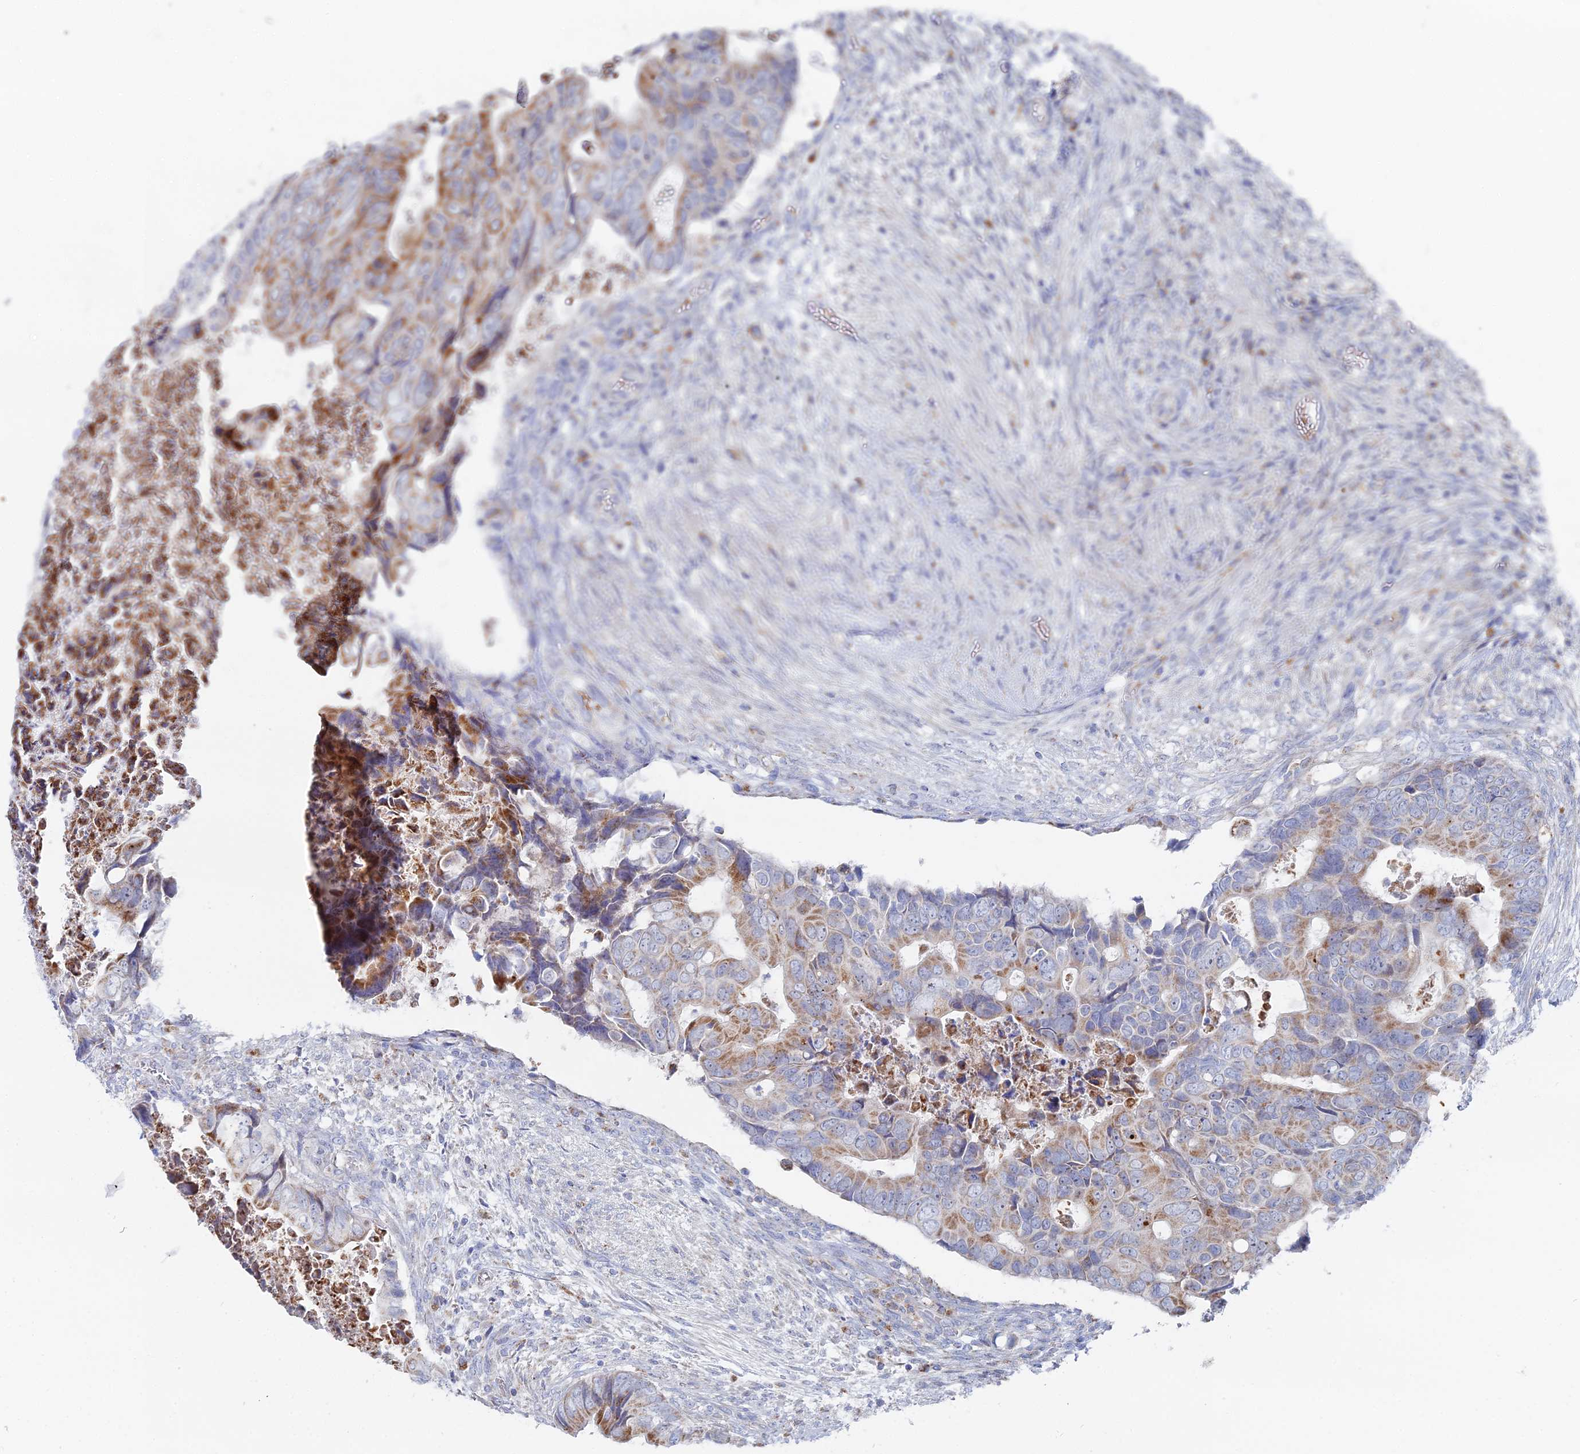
{"staining": {"intensity": "moderate", "quantity": ">75%", "location": "cytoplasmic/membranous"}, "tissue": "colorectal cancer", "cell_type": "Tumor cells", "image_type": "cancer", "snomed": [{"axis": "morphology", "description": "Adenocarcinoma, NOS"}, {"axis": "topography", "description": "Rectum"}], "caption": "The image demonstrates a brown stain indicating the presence of a protein in the cytoplasmic/membranous of tumor cells in colorectal cancer. (Brightfield microscopy of DAB IHC at high magnification).", "gene": "MPC1", "patient": {"sex": "female", "age": 78}}